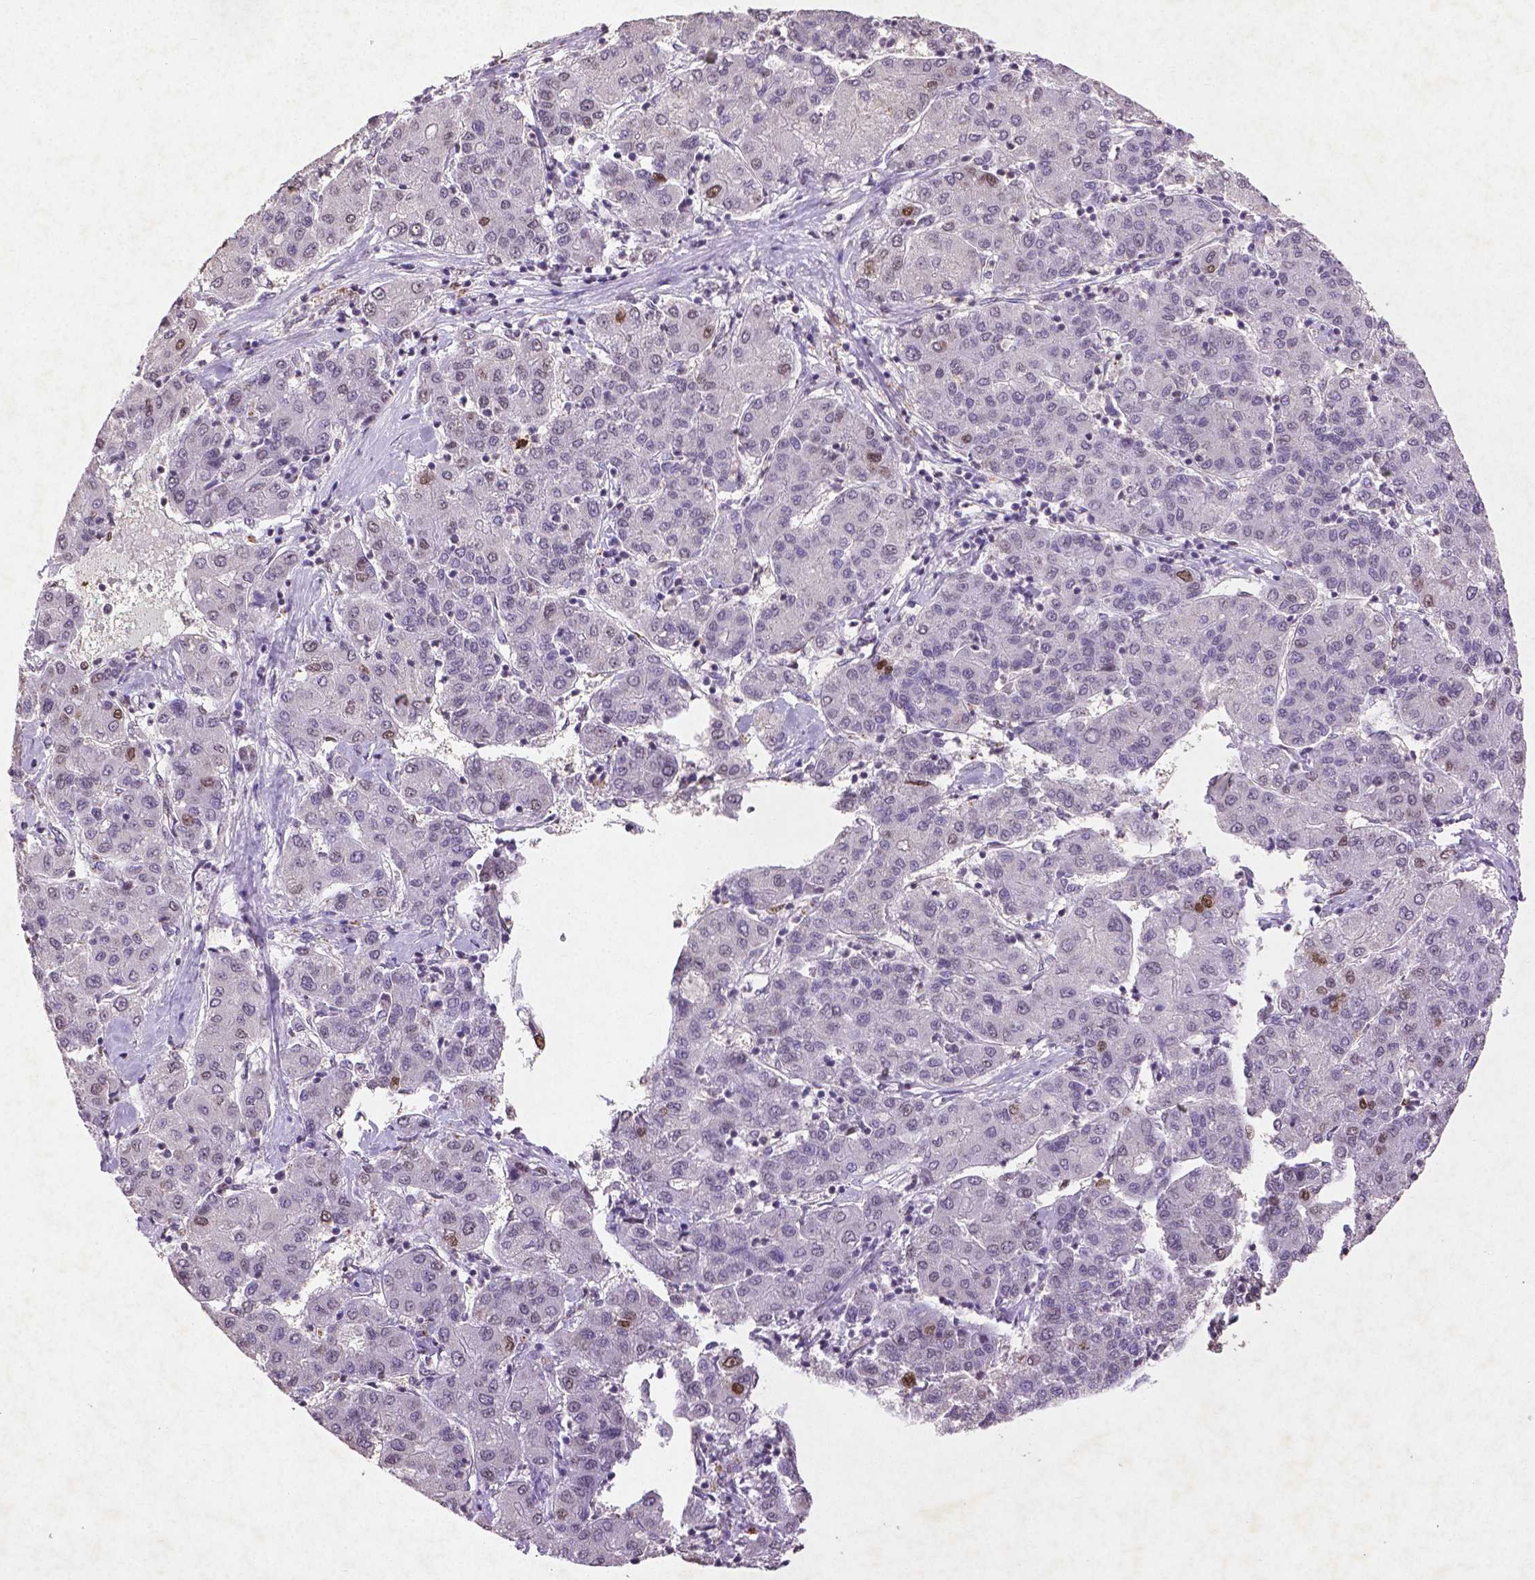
{"staining": {"intensity": "strong", "quantity": "<25%", "location": "nuclear"}, "tissue": "liver cancer", "cell_type": "Tumor cells", "image_type": "cancer", "snomed": [{"axis": "morphology", "description": "Carcinoma, Hepatocellular, NOS"}, {"axis": "topography", "description": "Liver"}], "caption": "Liver cancer (hepatocellular carcinoma) stained with a protein marker exhibits strong staining in tumor cells.", "gene": "CDKN1A", "patient": {"sex": "male", "age": 65}}